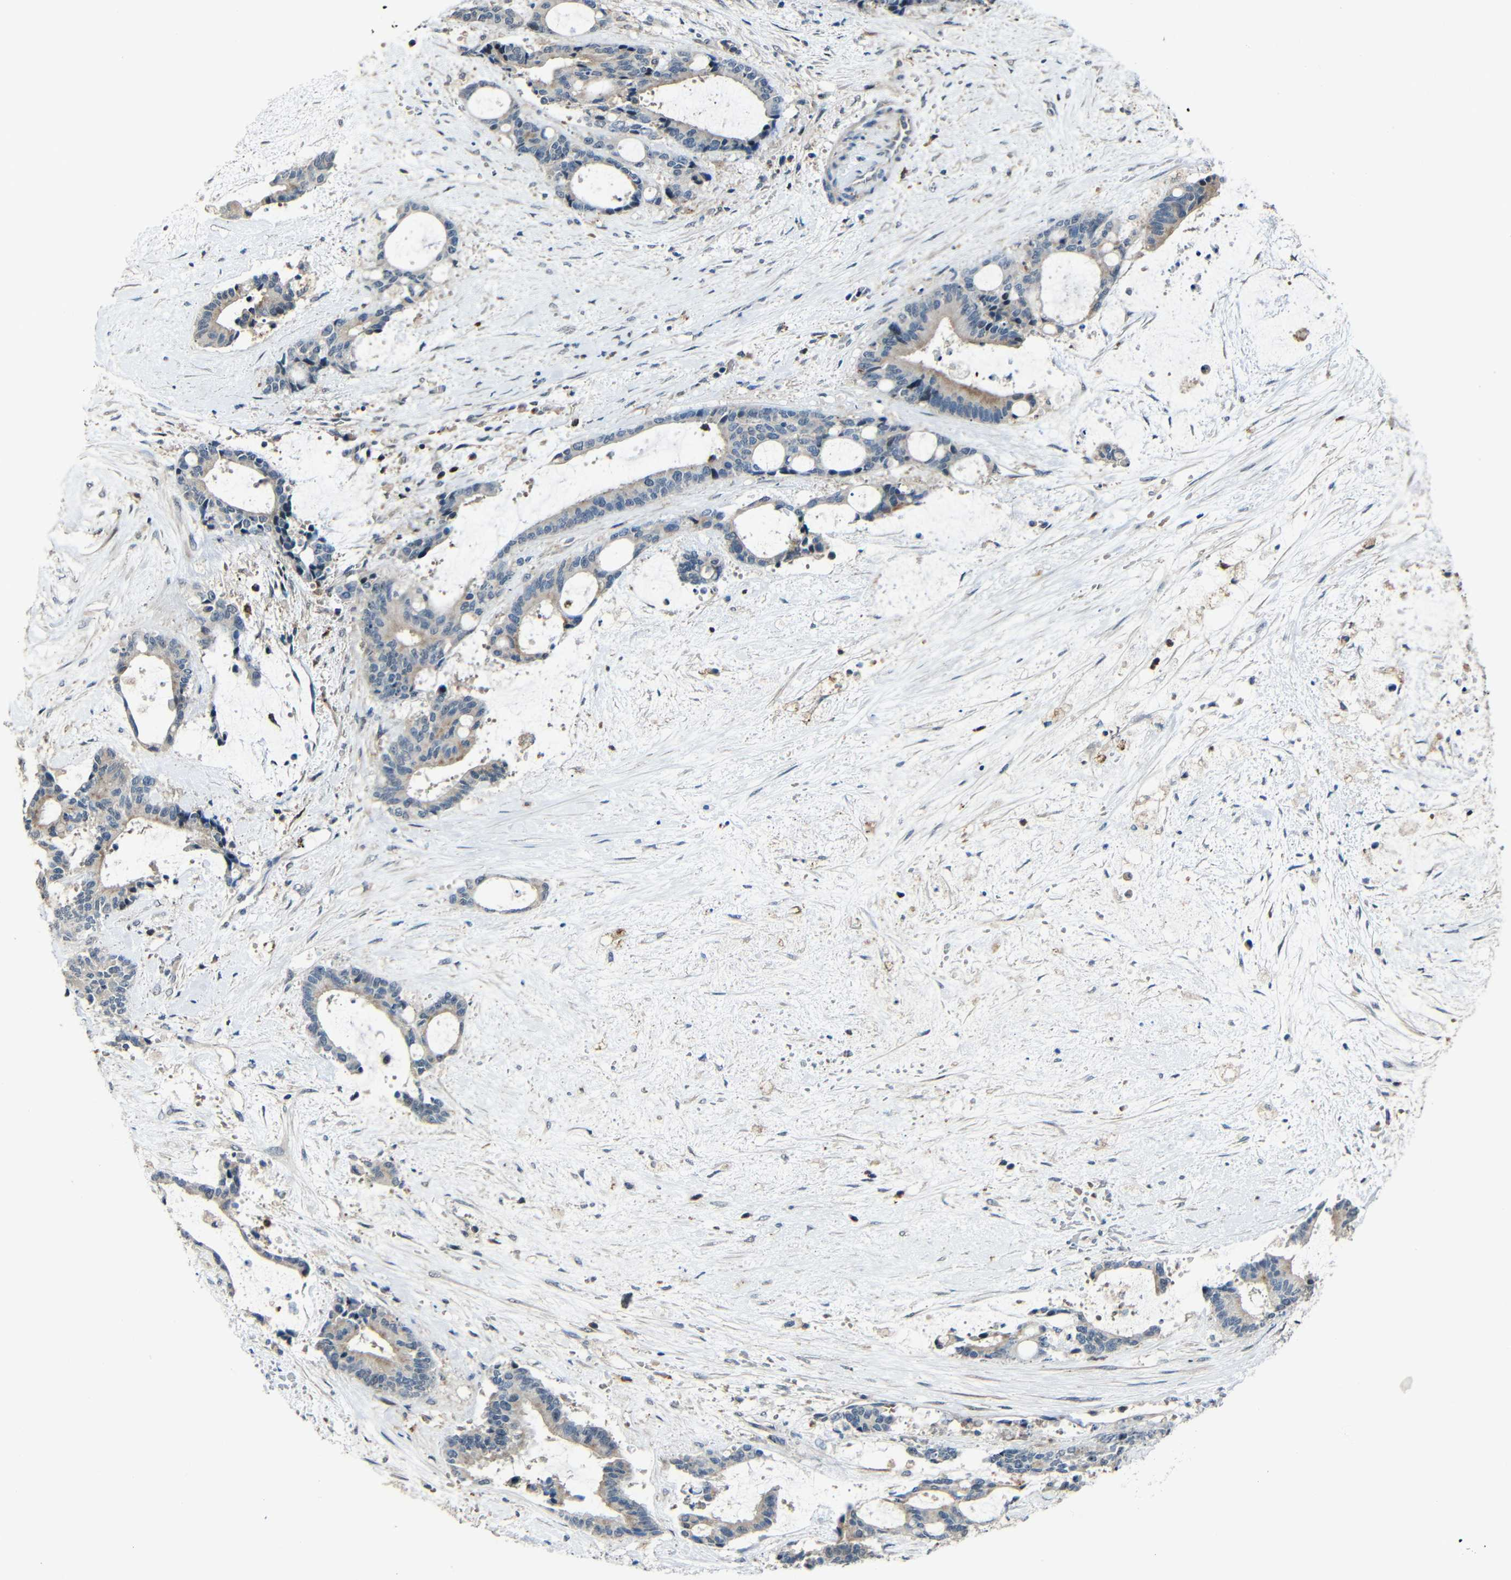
{"staining": {"intensity": "moderate", "quantity": "25%-75%", "location": "cytoplasmic/membranous"}, "tissue": "liver cancer", "cell_type": "Tumor cells", "image_type": "cancer", "snomed": [{"axis": "morphology", "description": "Normal tissue, NOS"}, {"axis": "morphology", "description": "Cholangiocarcinoma"}, {"axis": "topography", "description": "Liver"}, {"axis": "topography", "description": "Peripheral nerve tissue"}], "caption": "The image exhibits a brown stain indicating the presence of a protein in the cytoplasmic/membranous of tumor cells in cholangiocarcinoma (liver).", "gene": "DNAJC5", "patient": {"sex": "female", "age": 73}}